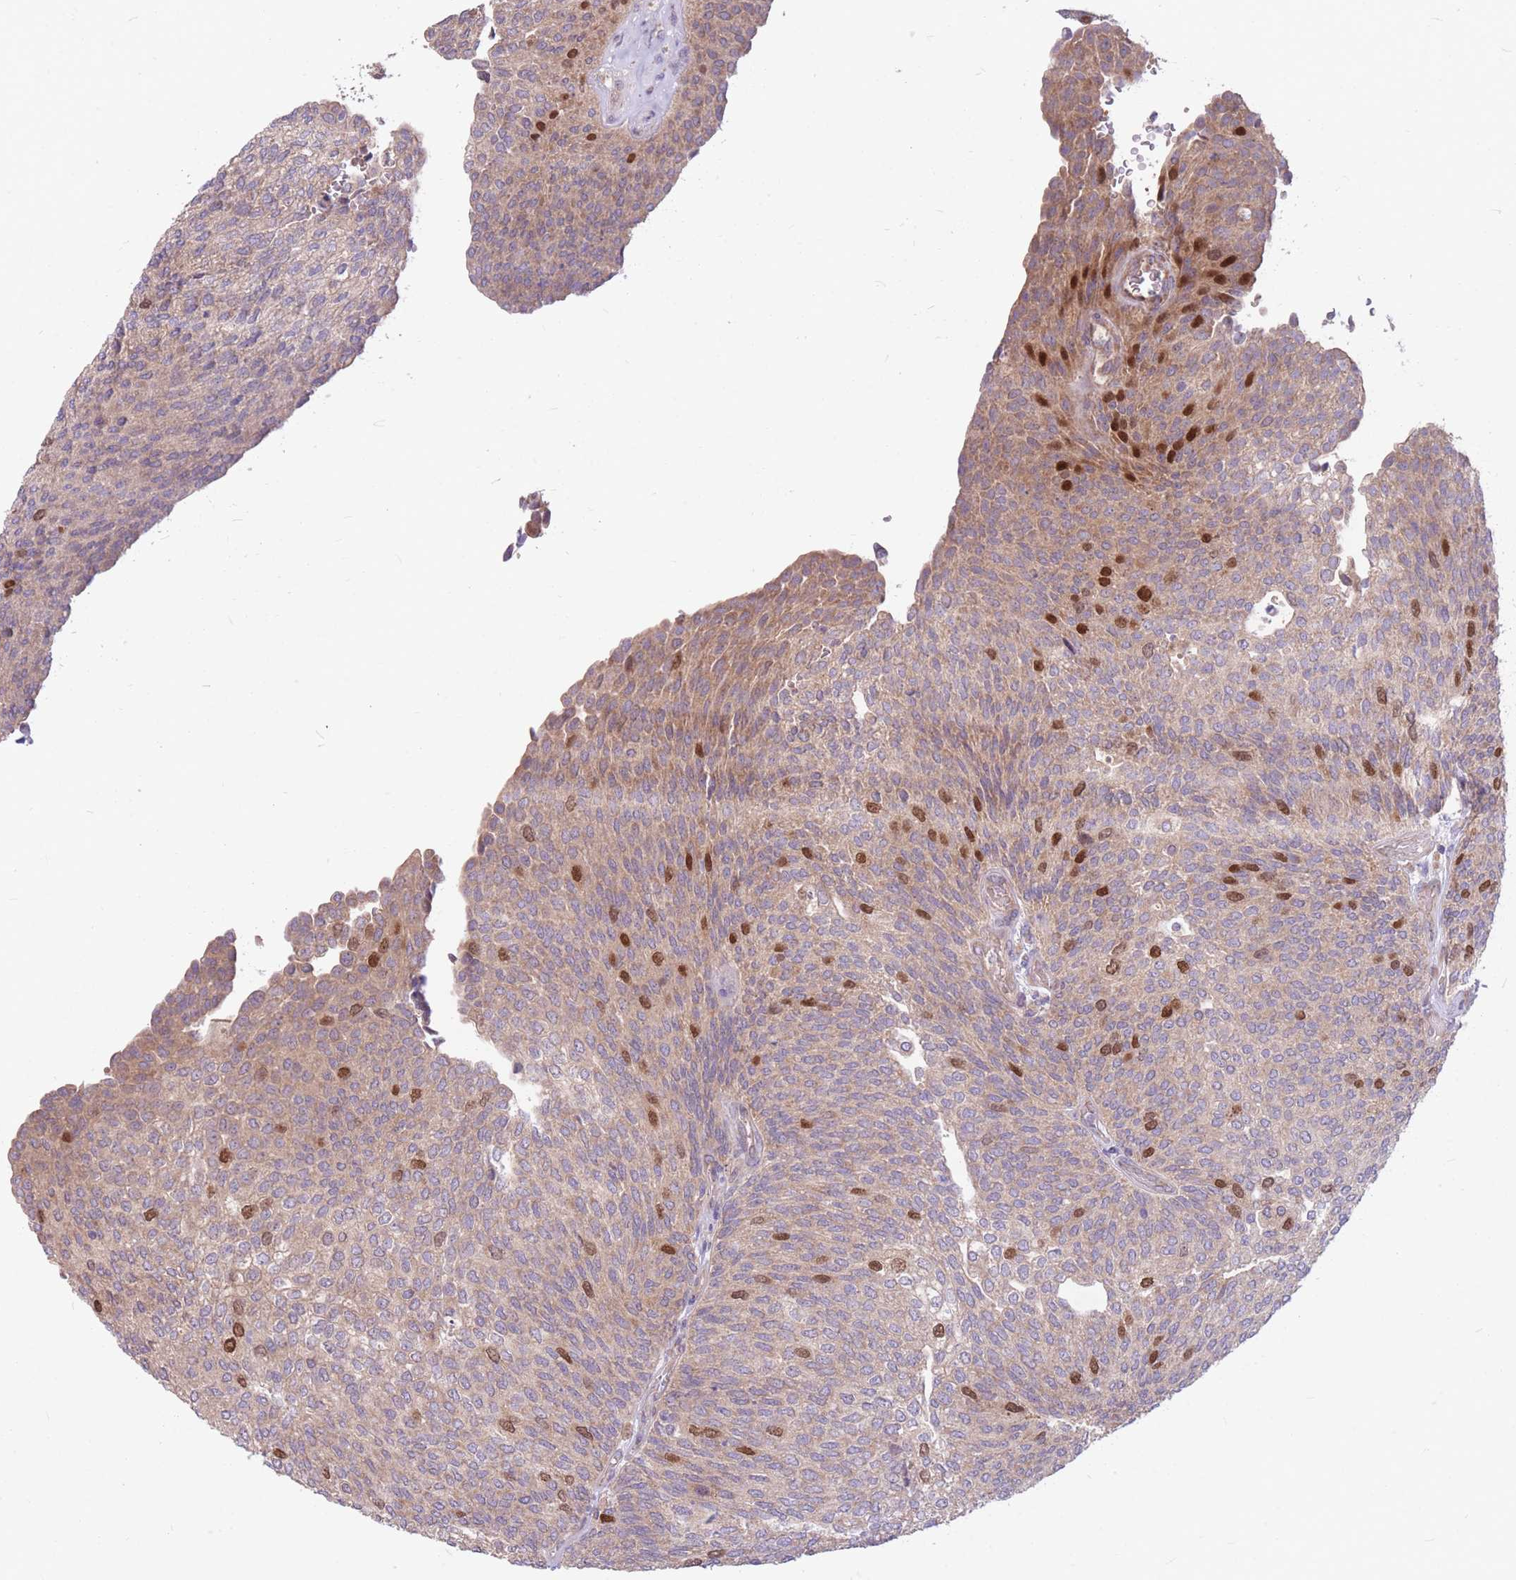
{"staining": {"intensity": "strong", "quantity": "<25%", "location": "cytoplasmic/membranous,nuclear"}, "tissue": "urothelial cancer", "cell_type": "Tumor cells", "image_type": "cancer", "snomed": [{"axis": "morphology", "description": "Urothelial carcinoma, Low grade"}, {"axis": "topography", "description": "Urinary bladder"}], "caption": "Human low-grade urothelial carcinoma stained for a protein (brown) displays strong cytoplasmic/membranous and nuclear positive expression in approximately <25% of tumor cells.", "gene": "GMNN", "patient": {"sex": "female", "age": 79}}